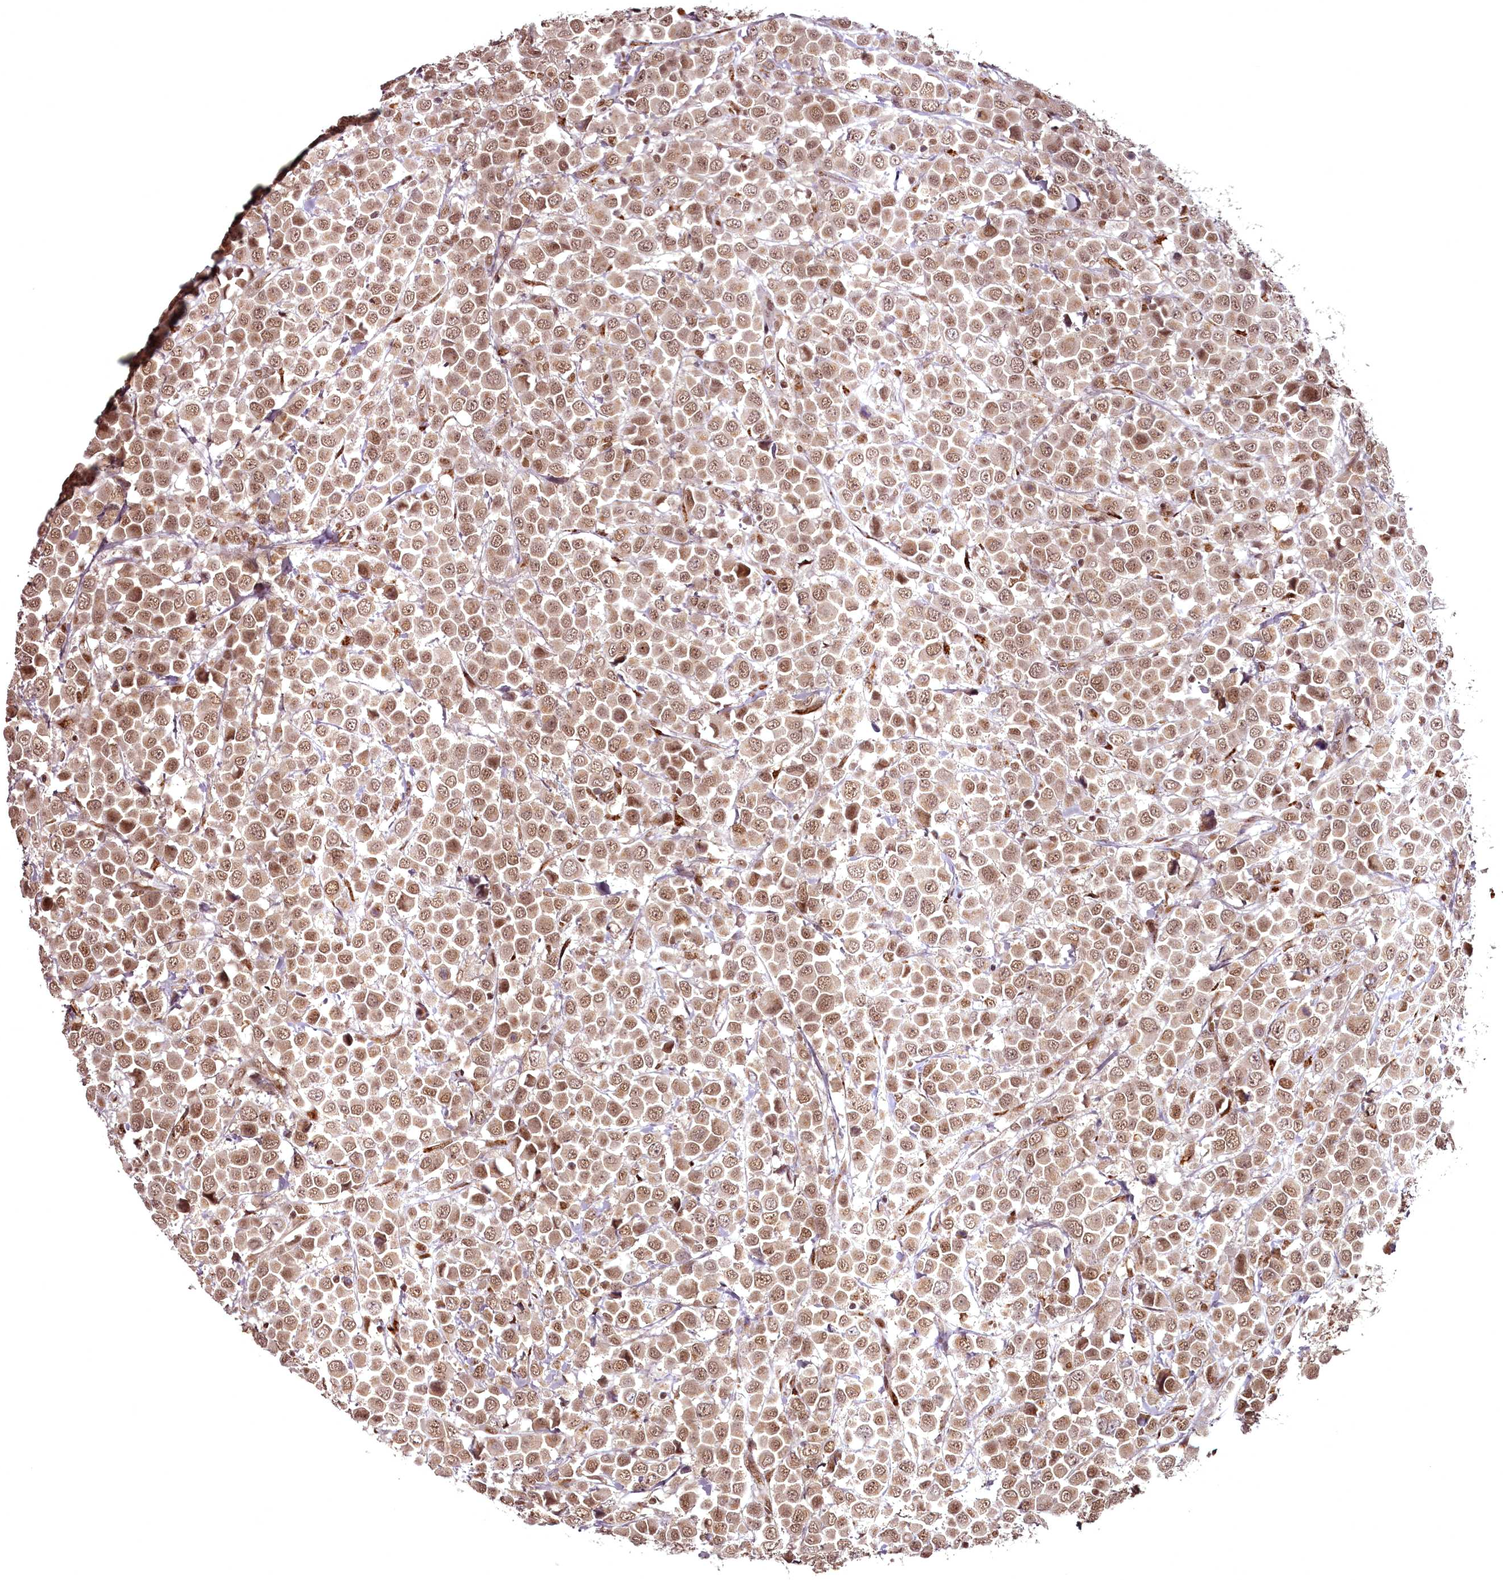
{"staining": {"intensity": "moderate", "quantity": ">75%", "location": "nuclear"}, "tissue": "breast cancer", "cell_type": "Tumor cells", "image_type": "cancer", "snomed": [{"axis": "morphology", "description": "Duct carcinoma"}, {"axis": "topography", "description": "Breast"}], "caption": "A brown stain highlights moderate nuclear expression of a protein in breast intraductal carcinoma tumor cells.", "gene": "CEP83", "patient": {"sex": "female", "age": 61}}